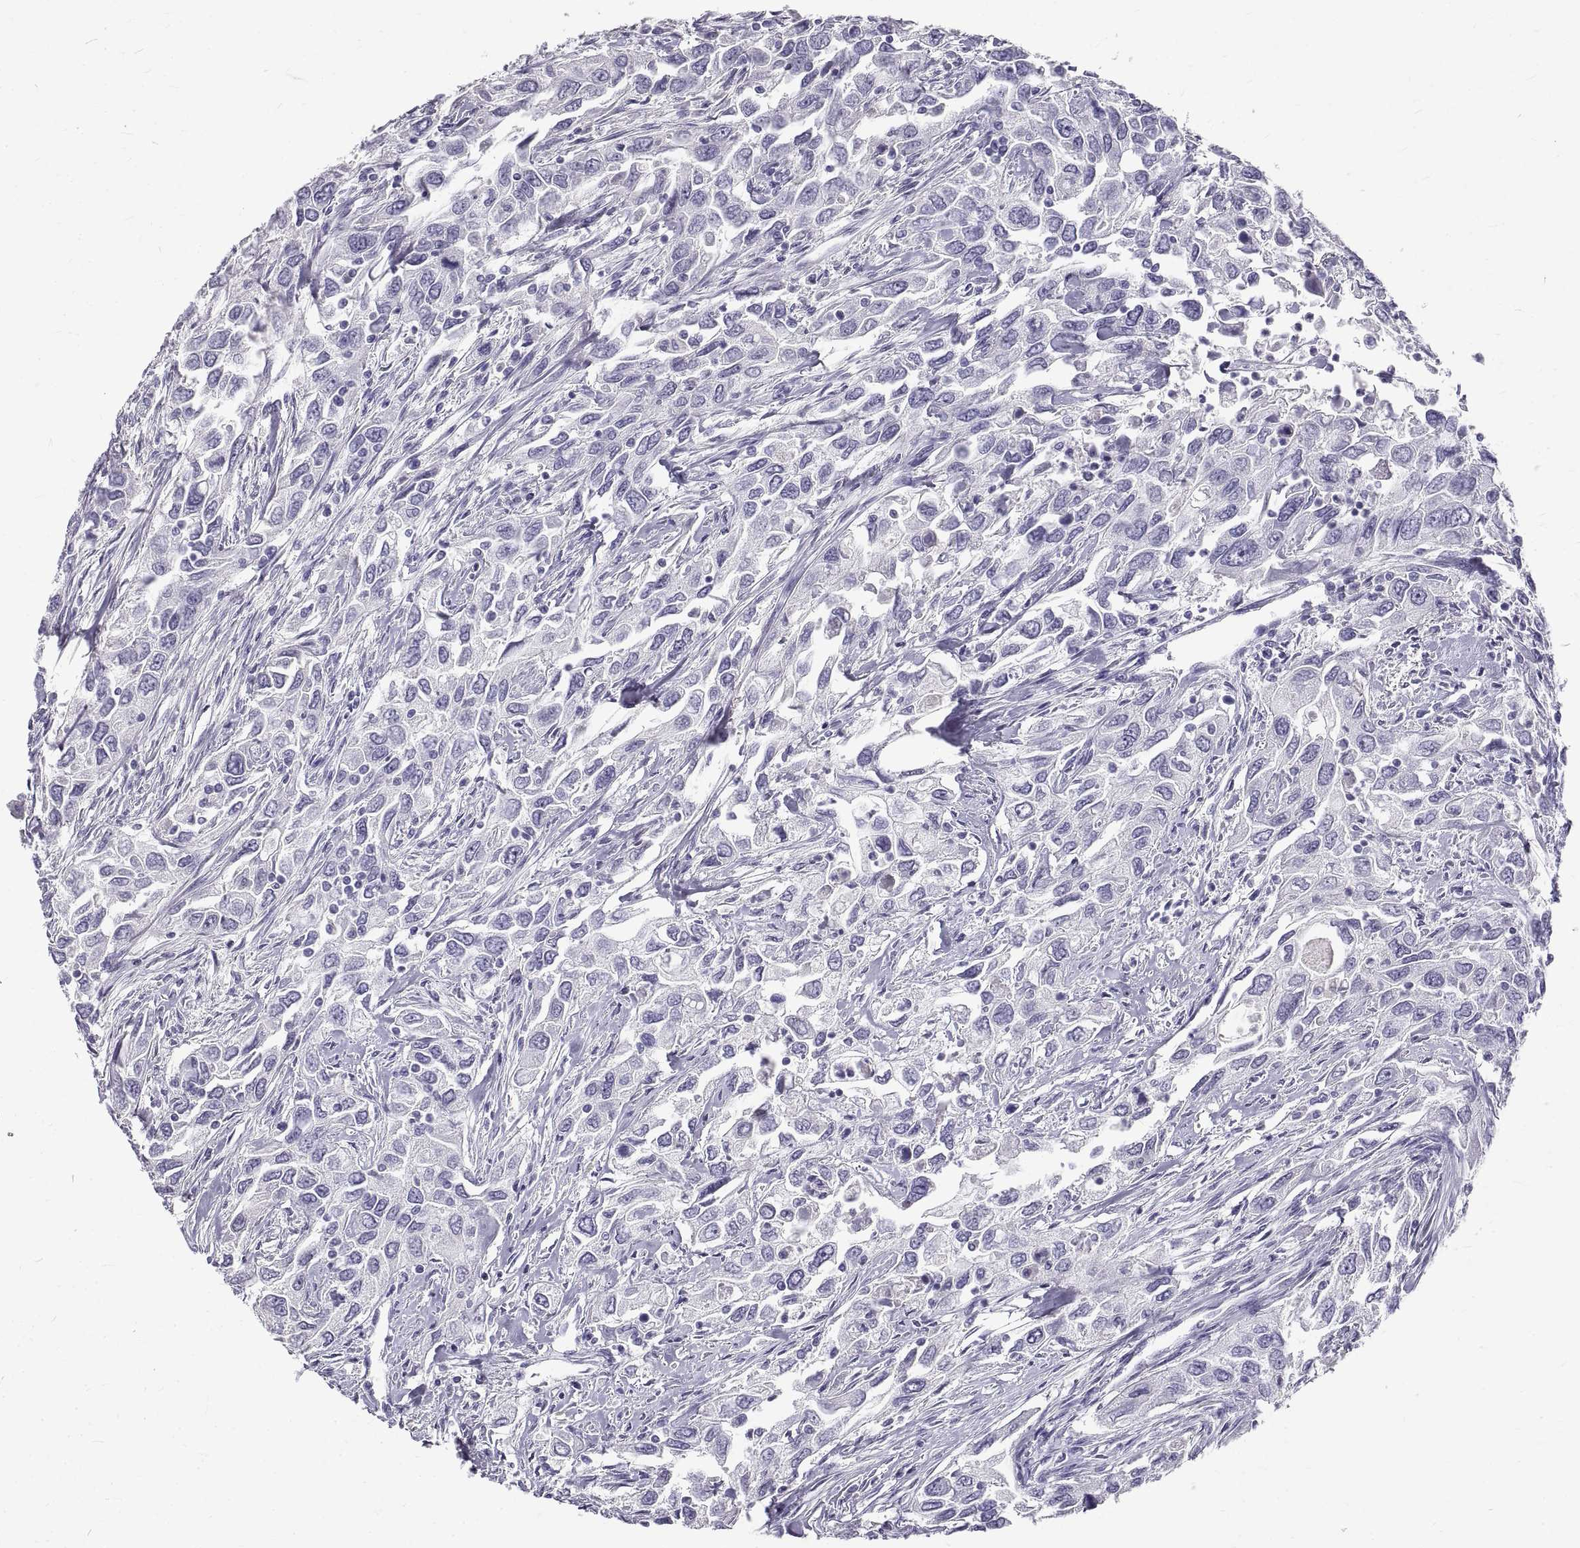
{"staining": {"intensity": "negative", "quantity": "none", "location": "none"}, "tissue": "urothelial cancer", "cell_type": "Tumor cells", "image_type": "cancer", "snomed": [{"axis": "morphology", "description": "Urothelial carcinoma, High grade"}, {"axis": "topography", "description": "Urinary bladder"}], "caption": "This is an immunohistochemistry (IHC) histopathology image of urothelial cancer. There is no staining in tumor cells.", "gene": "GNG12", "patient": {"sex": "male", "age": 76}}